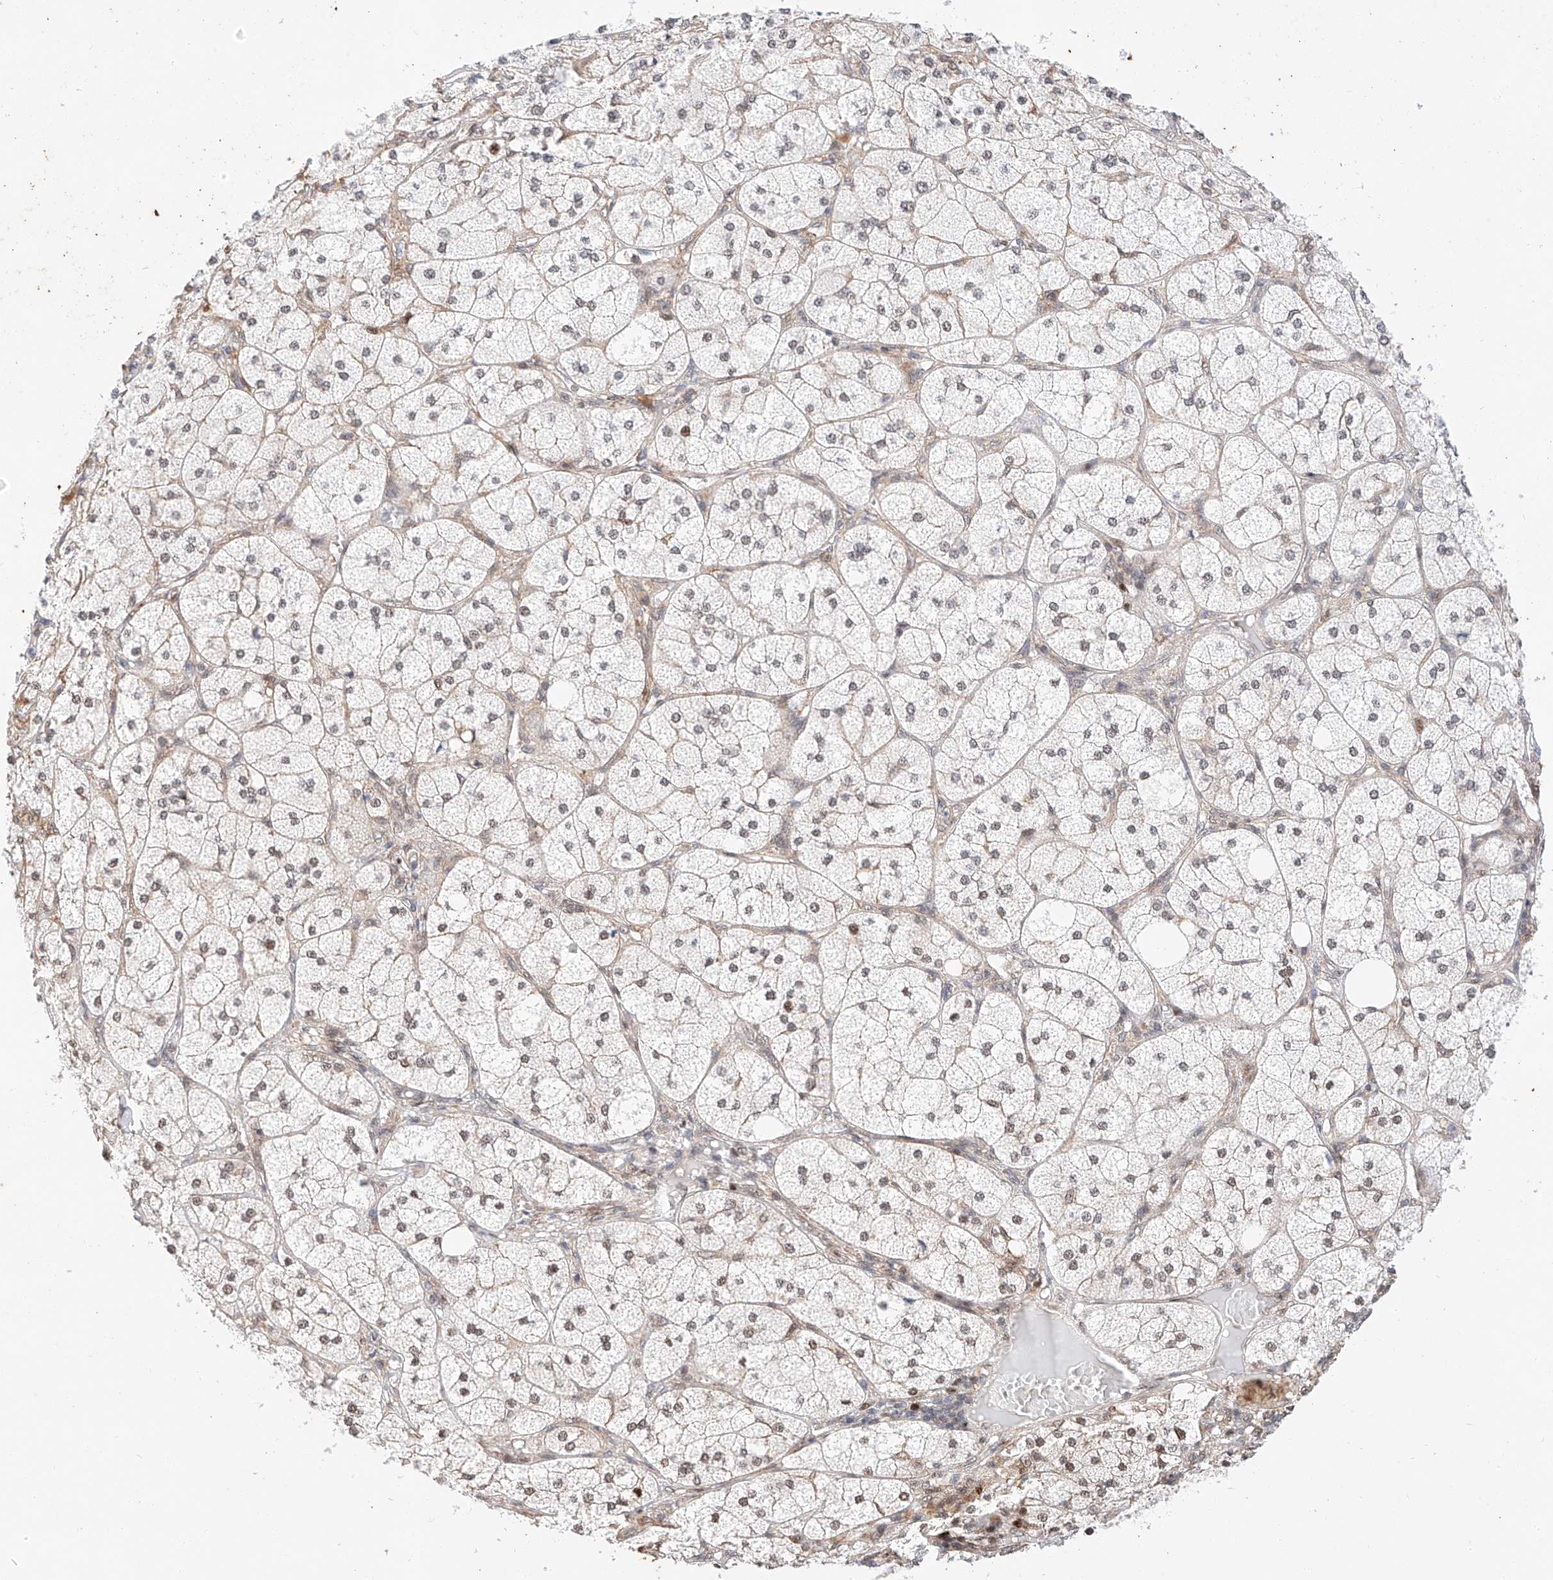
{"staining": {"intensity": "strong", "quantity": "25%-75%", "location": "cytoplasmic/membranous,nuclear"}, "tissue": "adrenal gland", "cell_type": "Glandular cells", "image_type": "normal", "snomed": [{"axis": "morphology", "description": "Normal tissue, NOS"}, {"axis": "topography", "description": "Adrenal gland"}], "caption": "High-power microscopy captured an IHC image of unremarkable adrenal gland, revealing strong cytoplasmic/membranous,nuclear staining in about 25%-75% of glandular cells. (Stains: DAB (3,3'-diaminobenzidine) in brown, nuclei in blue, Microscopy: brightfield microscopy at high magnification).", "gene": "HDAC9", "patient": {"sex": "female", "age": 61}}